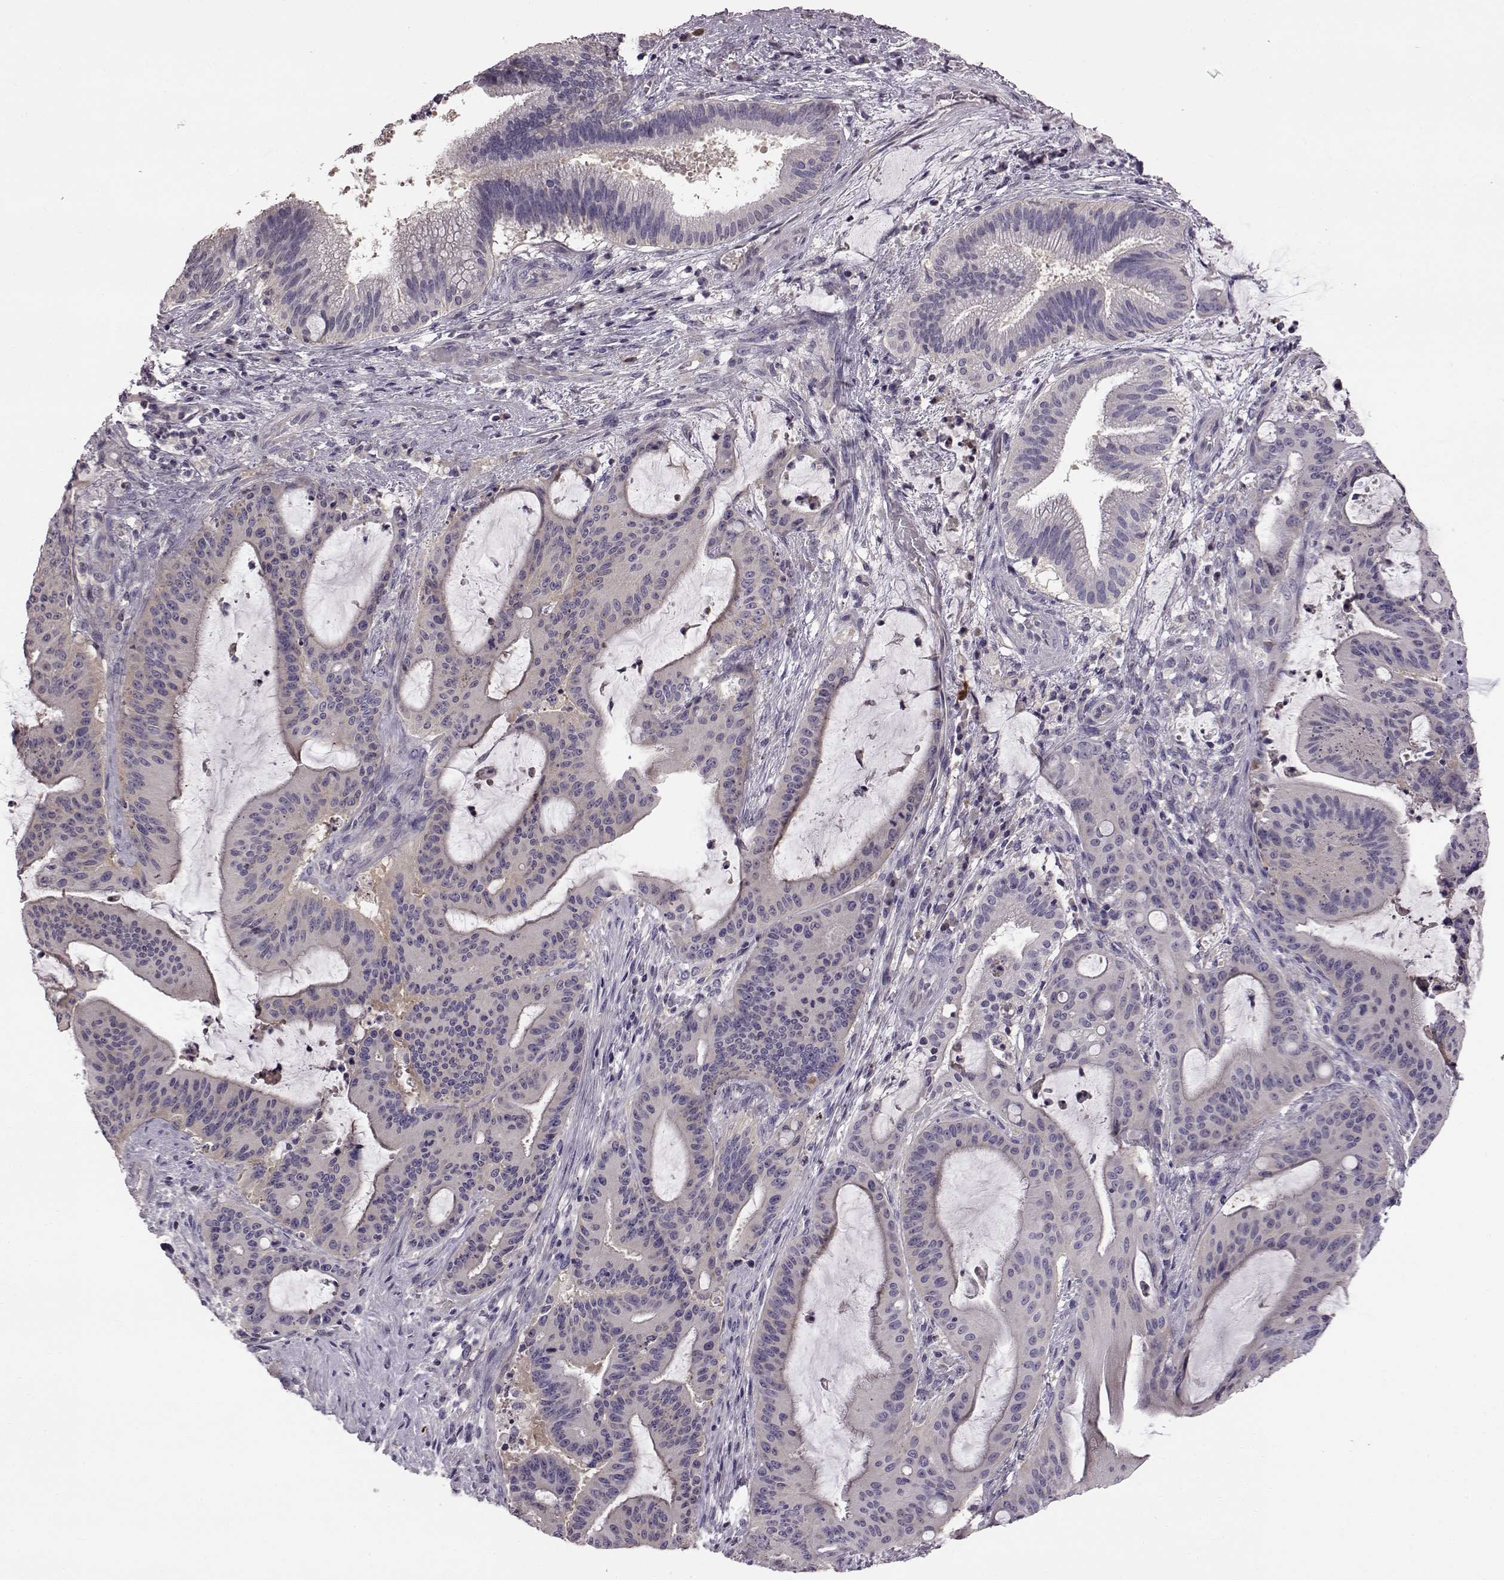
{"staining": {"intensity": "negative", "quantity": "none", "location": "none"}, "tissue": "liver cancer", "cell_type": "Tumor cells", "image_type": "cancer", "snomed": [{"axis": "morphology", "description": "Cholangiocarcinoma"}, {"axis": "topography", "description": "Liver"}], "caption": "DAB (3,3'-diaminobenzidine) immunohistochemical staining of human liver cholangiocarcinoma demonstrates no significant positivity in tumor cells.", "gene": "ADGRG2", "patient": {"sex": "female", "age": 73}}